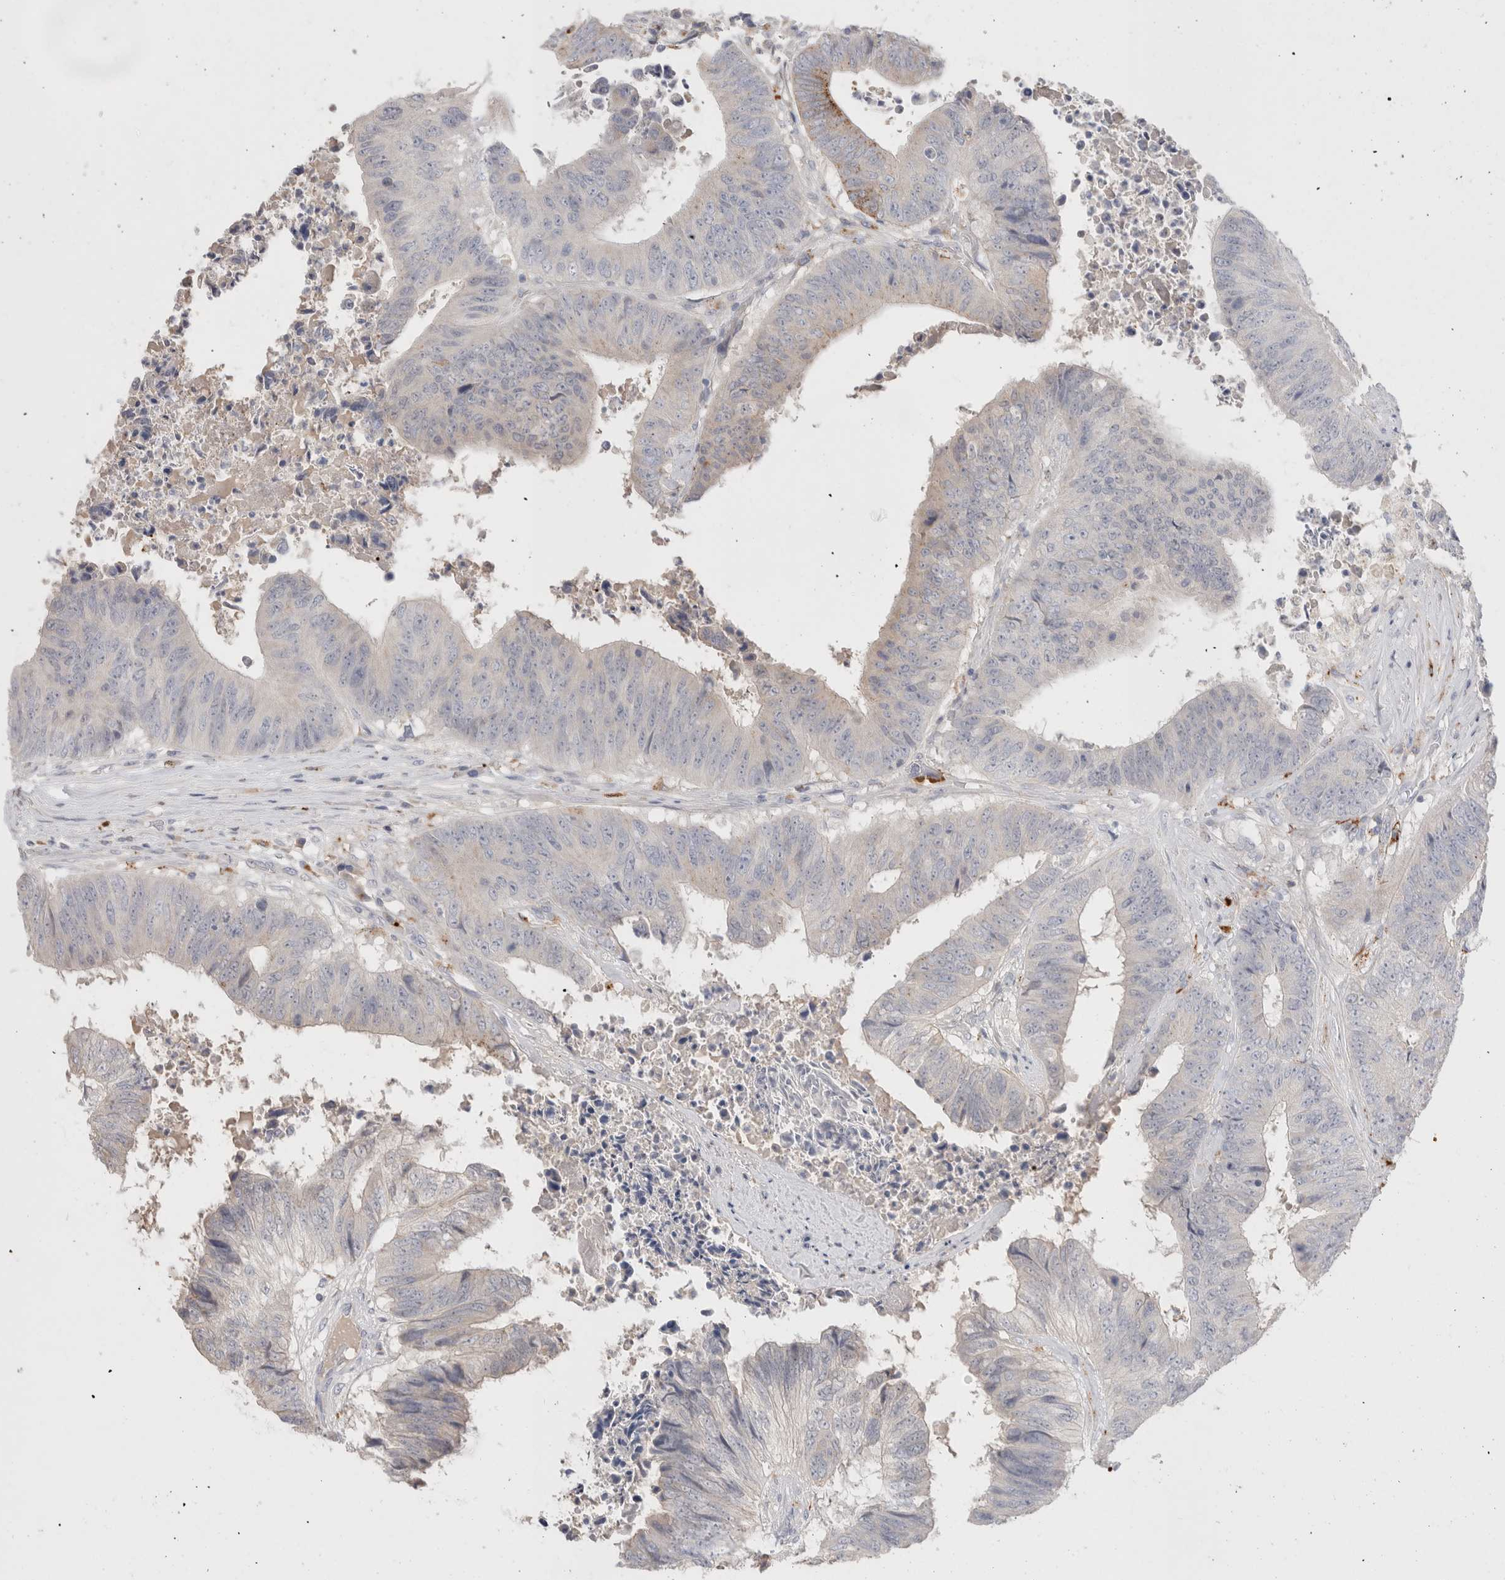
{"staining": {"intensity": "weak", "quantity": "<25%", "location": "cytoplasmic/membranous"}, "tissue": "colorectal cancer", "cell_type": "Tumor cells", "image_type": "cancer", "snomed": [{"axis": "morphology", "description": "Adenocarcinoma, NOS"}, {"axis": "topography", "description": "Rectum"}], "caption": "A micrograph of colorectal cancer (adenocarcinoma) stained for a protein displays no brown staining in tumor cells. (DAB IHC with hematoxylin counter stain).", "gene": "HPGDS", "patient": {"sex": "male", "age": 72}}